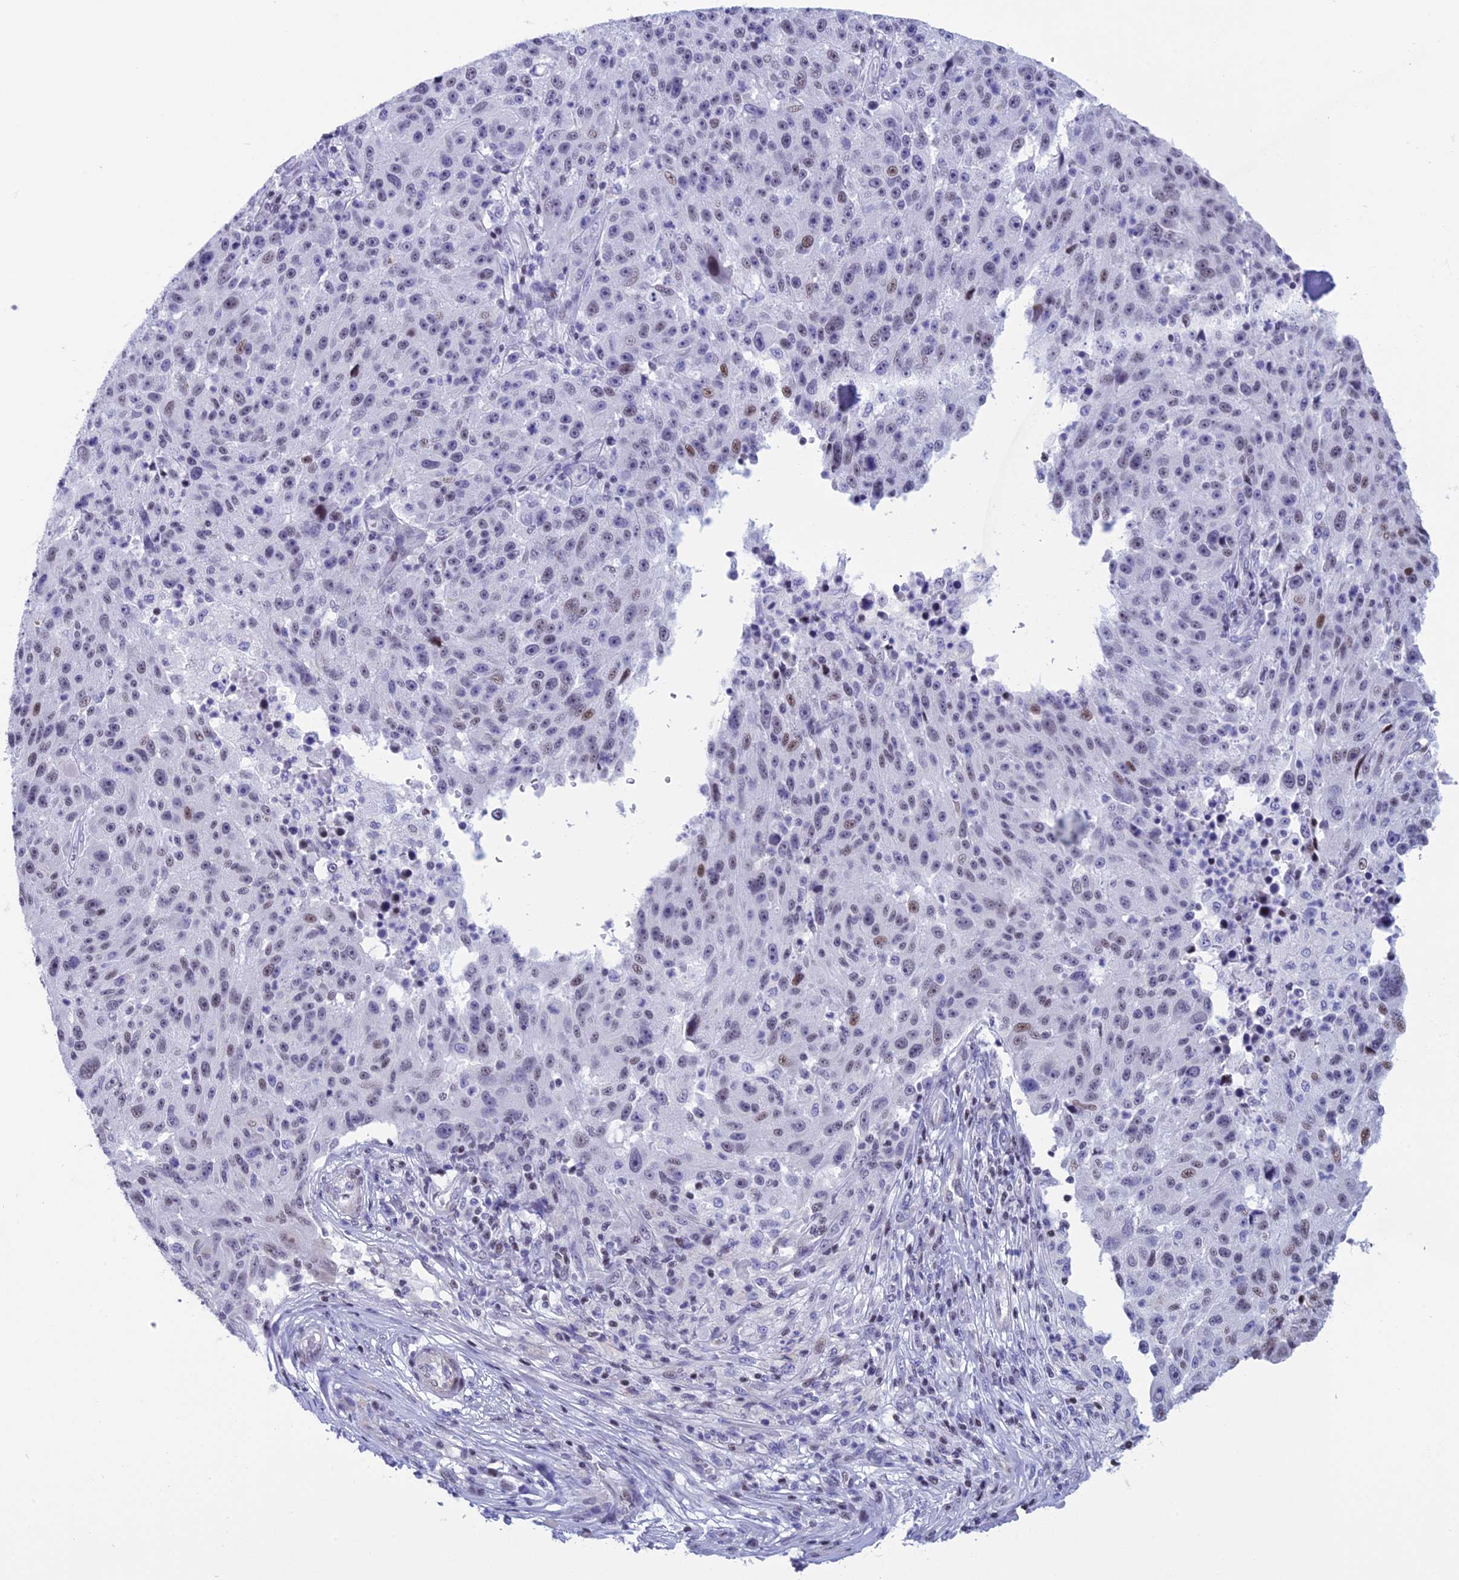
{"staining": {"intensity": "weak", "quantity": "25%-75%", "location": "nuclear"}, "tissue": "melanoma", "cell_type": "Tumor cells", "image_type": "cancer", "snomed": [{"axis": "morphology", "description": "Malignant melanoma, NOS"}, {"axis": "topography", "description": "Skin"}], "caption": "Malignant melanoma tissue reveals weak nuclear expression in about 25%-75% of tumor cells, visualized by immunohistochemistry.", "gene": "SPIRE2", "patient": {"sex": "male", "age": 53}}